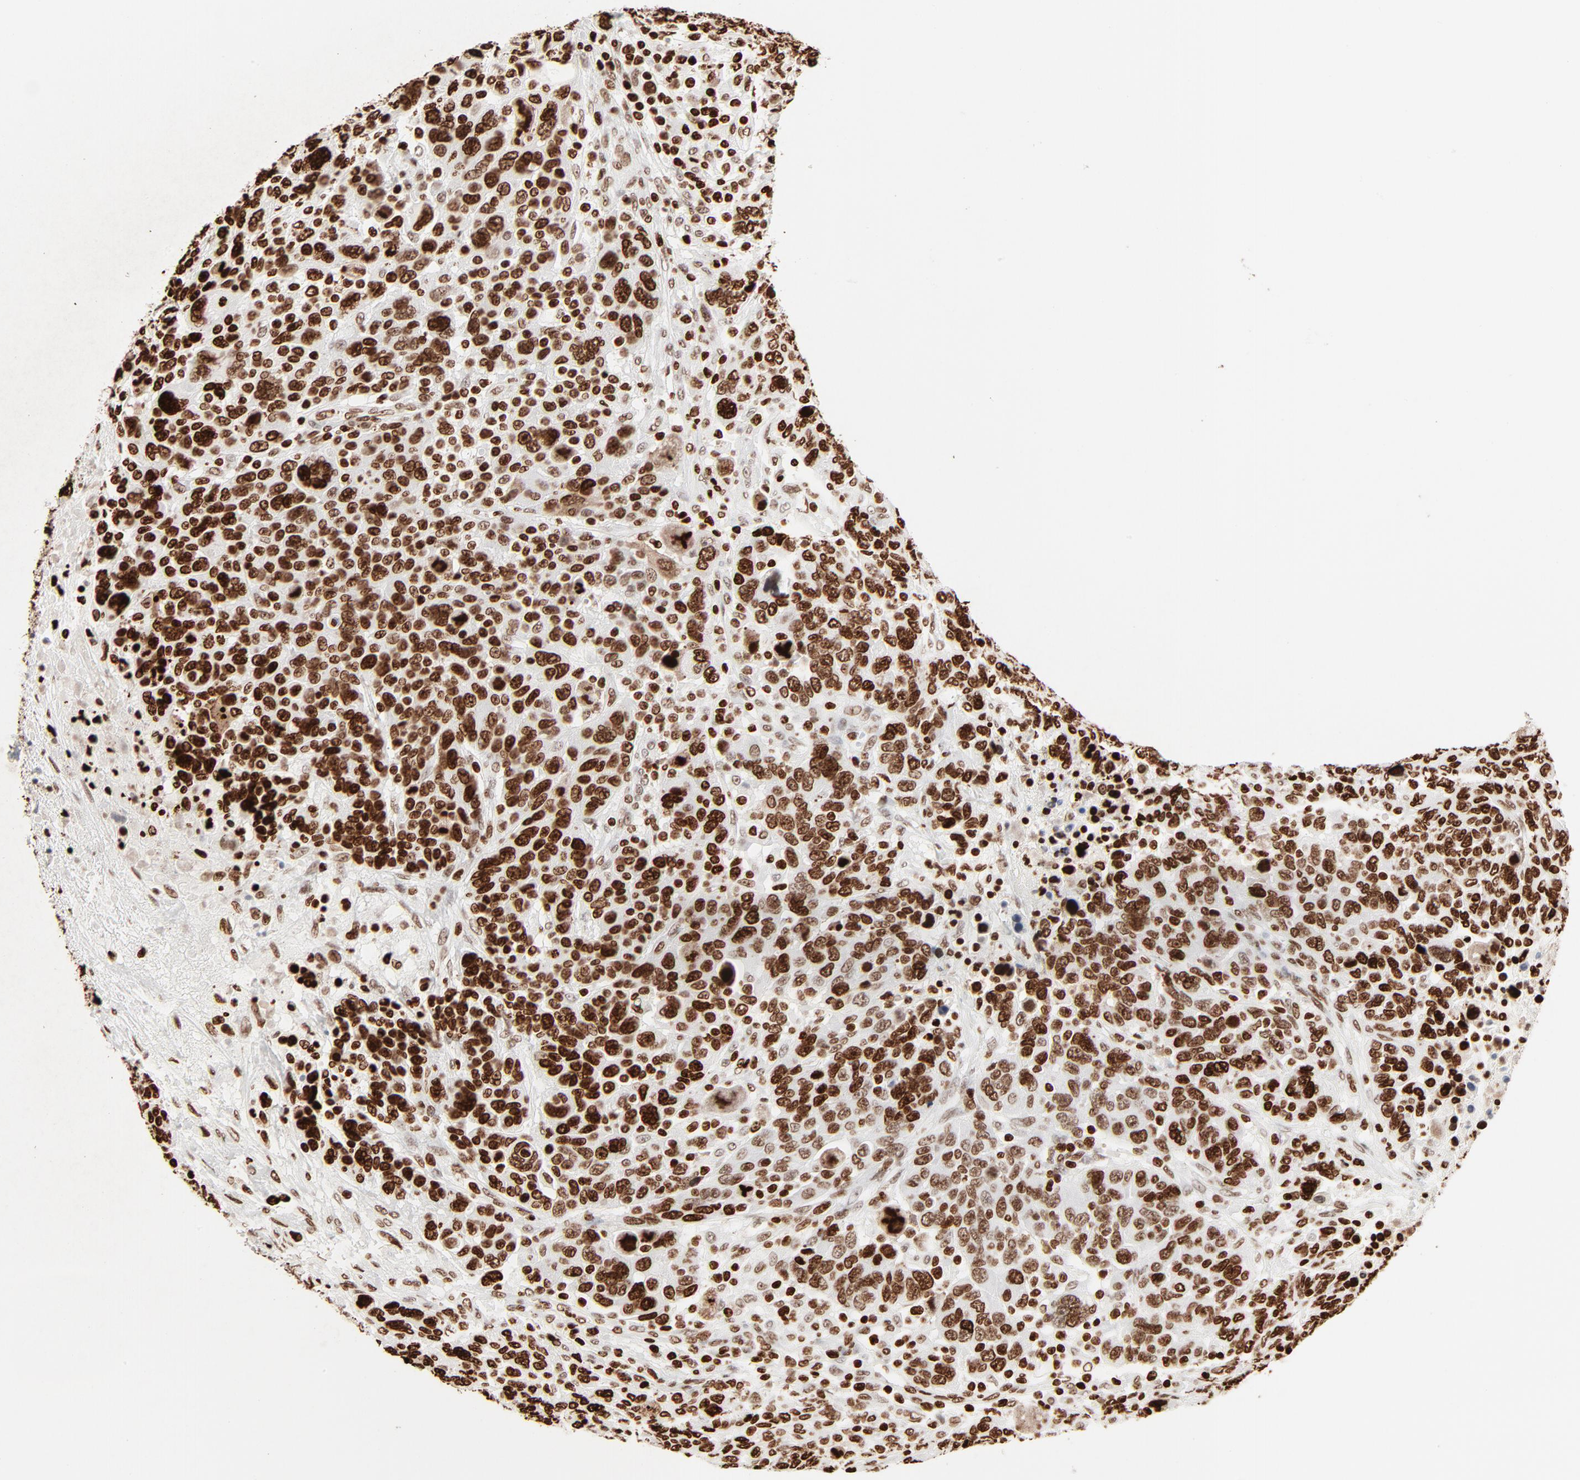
{"staining": {"intensity": "strong", "quantity": ">75%", "location": "nuclear"}, "tissue": "breast cancer", "cell_type": "Tumor cells", "image_type": "cancer", "snomed": [{"axis": "morphology", "description": "Duct carcinoma"}, {"axis": "topography", "description": "Breast"}], "caption": "A brown stain labels strong nuclear expression of a protein in breast cancer tumor cells. Ihc stains the protein in brown and the nuclei are stained blue.", "gene": "HMGB2", "patient": {"sex": "female", "age": 37}}